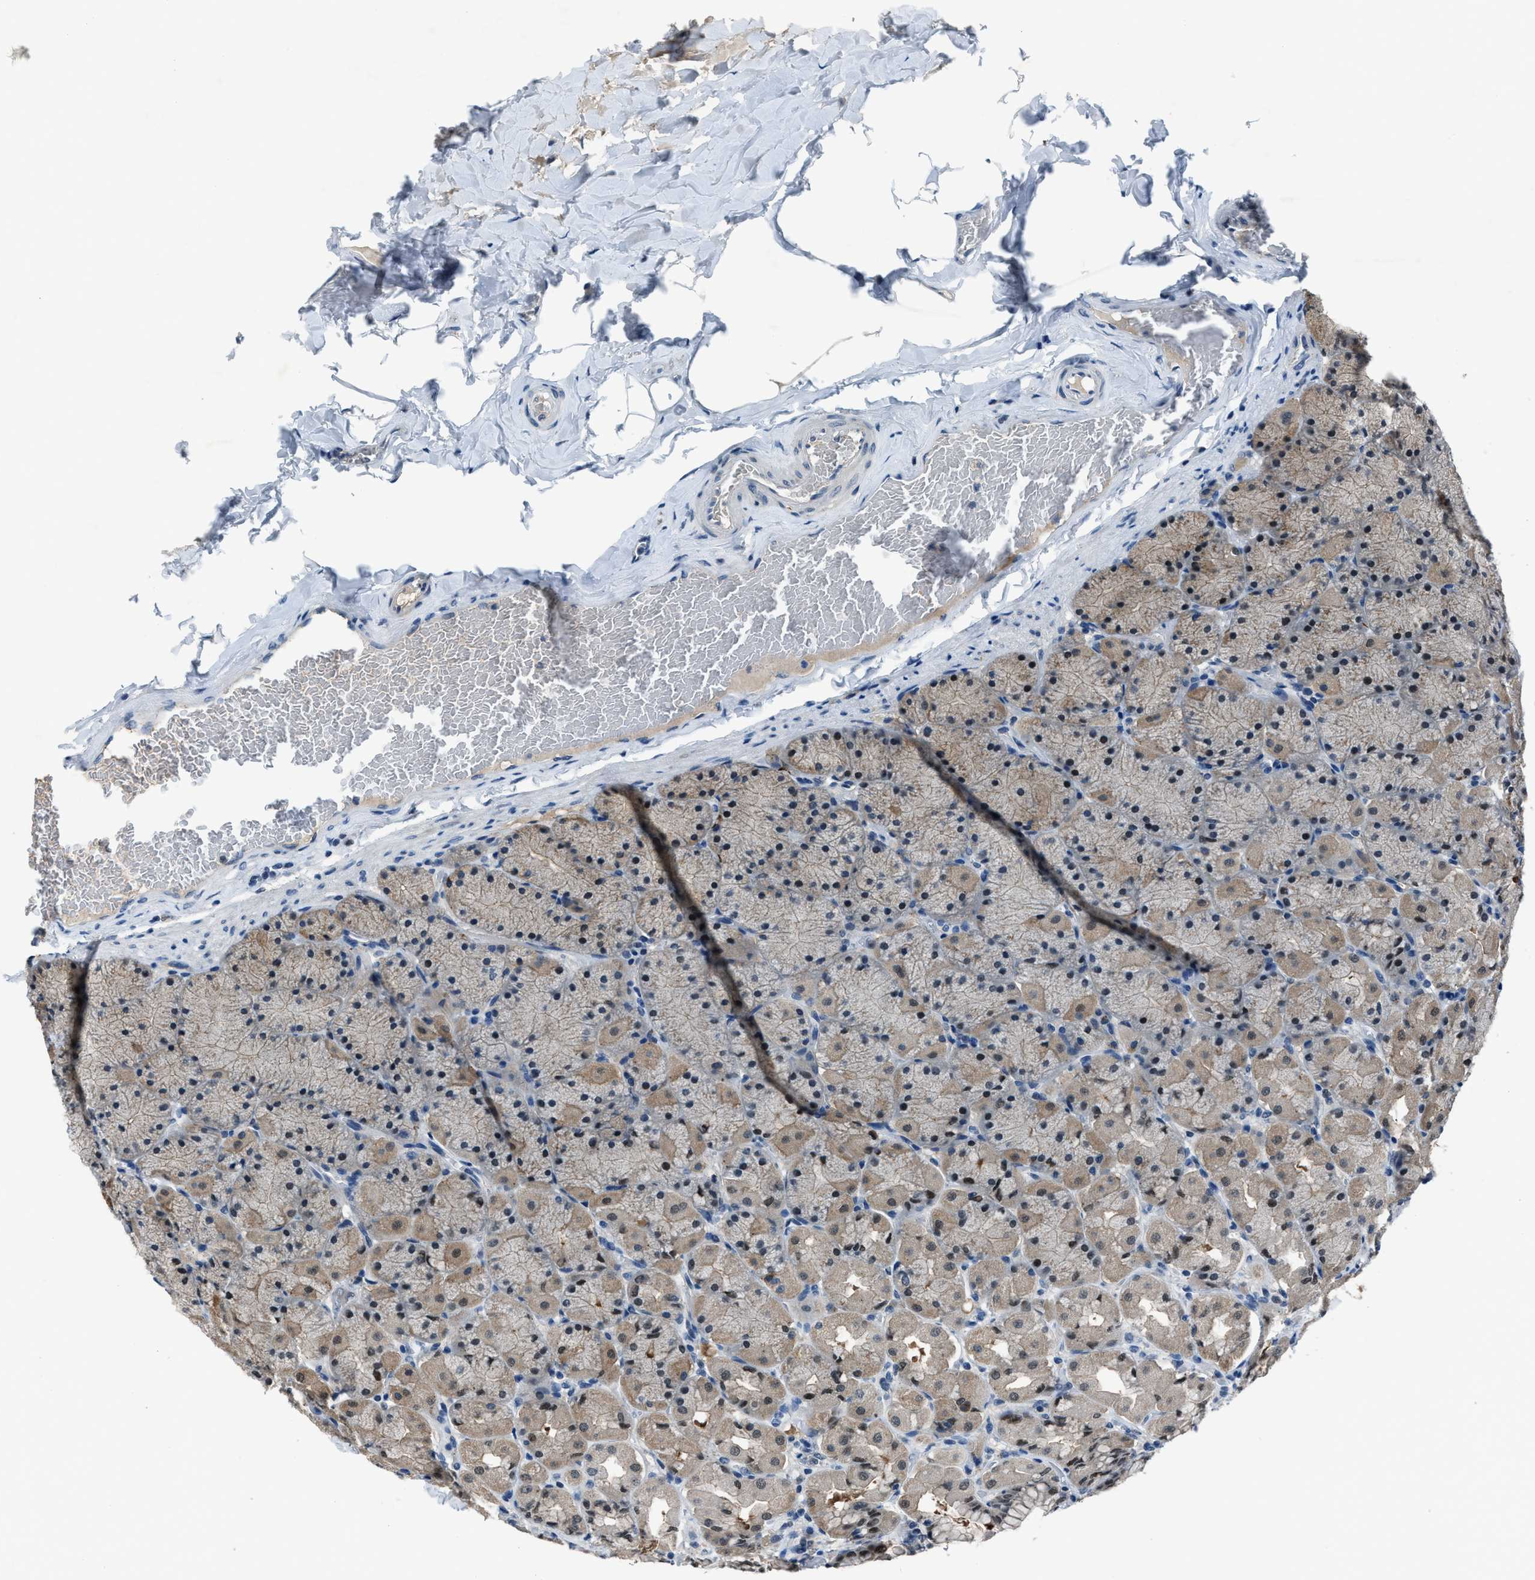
{"staining": {"intensity": "strong", "quantity": ">75%", "location": "cytoplasmic/membranous,nuclear"}, "tissue": "stomach", "cell_type": "Glandular cells", "image_type": "normal", "snomed": [{"axis": "morphology", "description": "Normal tissue, NOS"}, {"axis": "topography", "description": "Stomach, upper"}], "caption": "Brown immunohistochemical staining in unremarkable stomach displays strong cytoplasmic/membranous,nuclear positivity in approximately >75% of glandular cells.", "gene": "DUSP19", "patient": {"sex": "female", "age": 56}}